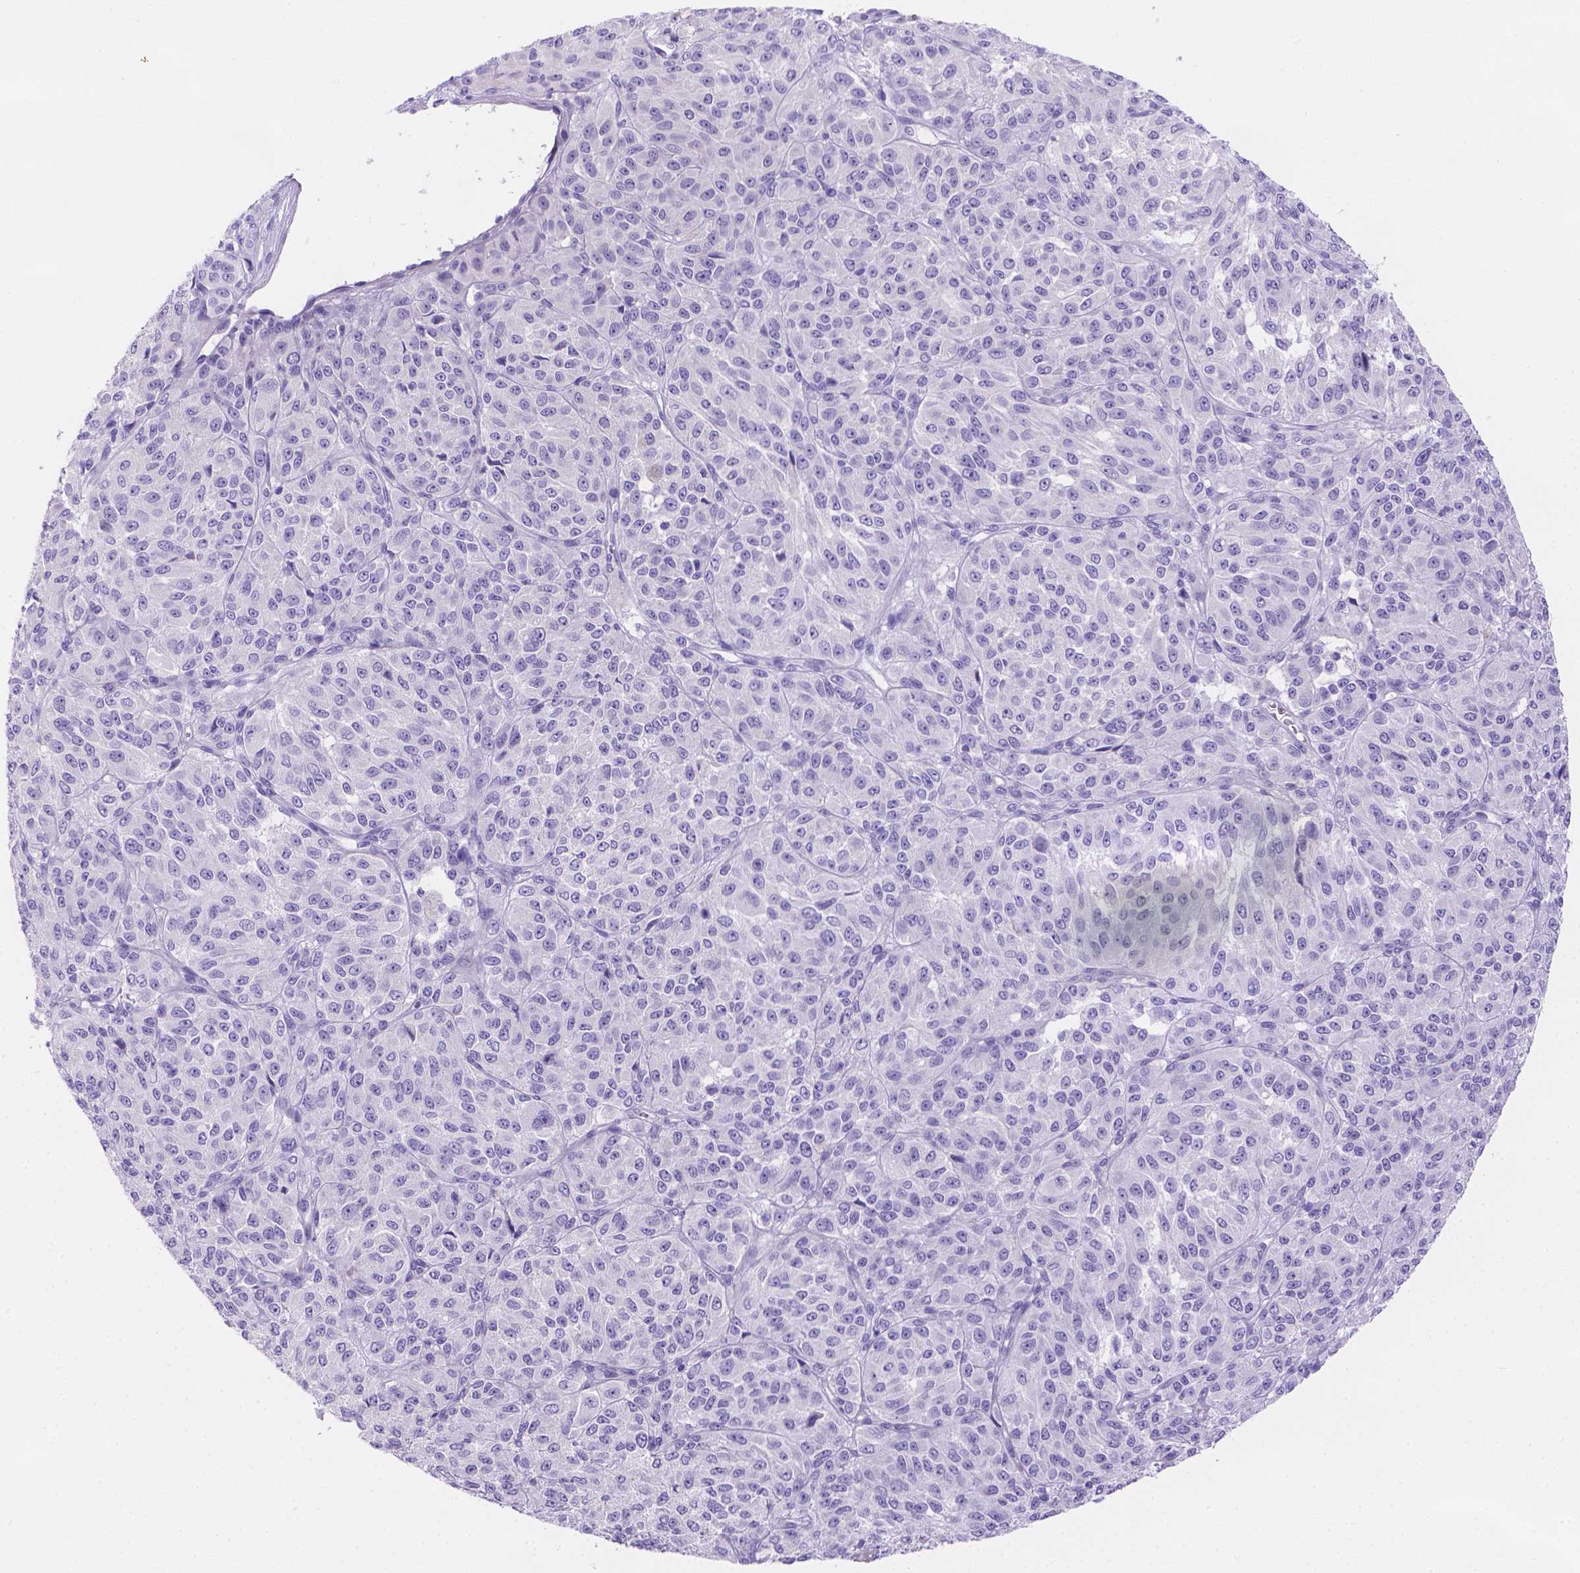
{"staining": {"intensity": "negative", "quantity": "none", "location": "none"}, "tissue": "melanoma", "cell_type": "Tumor cells", "image_type": "cancer", "snomed": [{"axis": "morphology", "description": "Malignant melanoma, Metastatic site"}, {"axis": "topography", "description": "Brain"}], "caption": "Immunohistochemistry (IHC) photomicrograph of malignant melanoma (metastatic site) stained for a protein (brown), which demonstrates no positivity in tumor cells.", "gene": "MLN", "patient": {"sex": "female", "age": 56}}